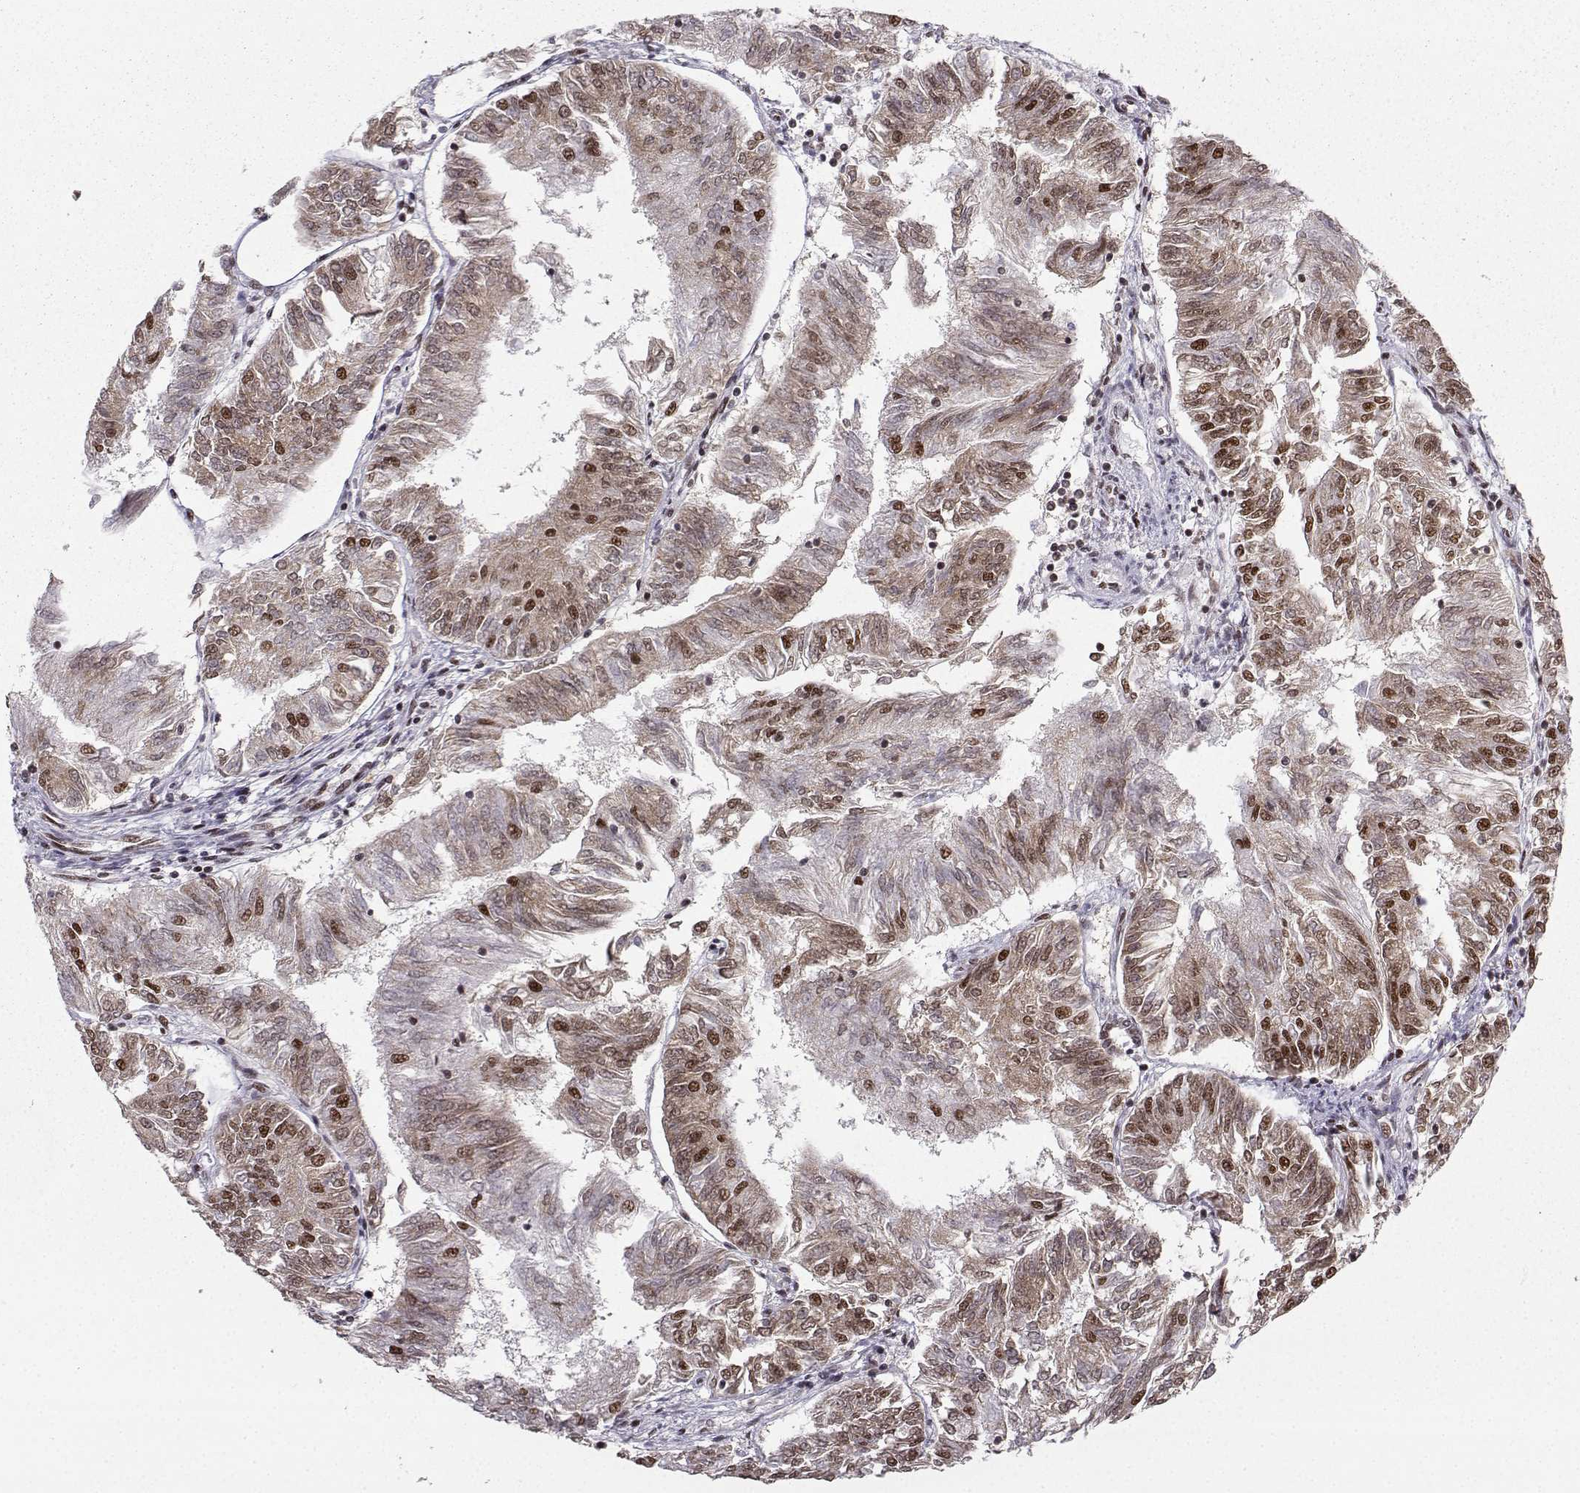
{"staining": {"intensity": "moderate", "quantity": "<25%", "location": "cytoplasmic/membranous,nuclear"}, "tissue": "endometrial cancer", "cell_type": "Tumor cells", "image_type": "cancer", "snomed": [{"axis": "morphology", "description": "Adenocarcinoma, NOS"}, {"axis": "topography", "description": "Endometrium"}], "caption": "IHC image of human endometrial cancer (adenocarcinoma) stained for a protein (brown), which displays low levels of moderate cytoplasmic/membranous and nuclear staining in about <25% of tumor cells.", "gene": "SNRPB2", "patient": {"sex": "female", "age": 58}}